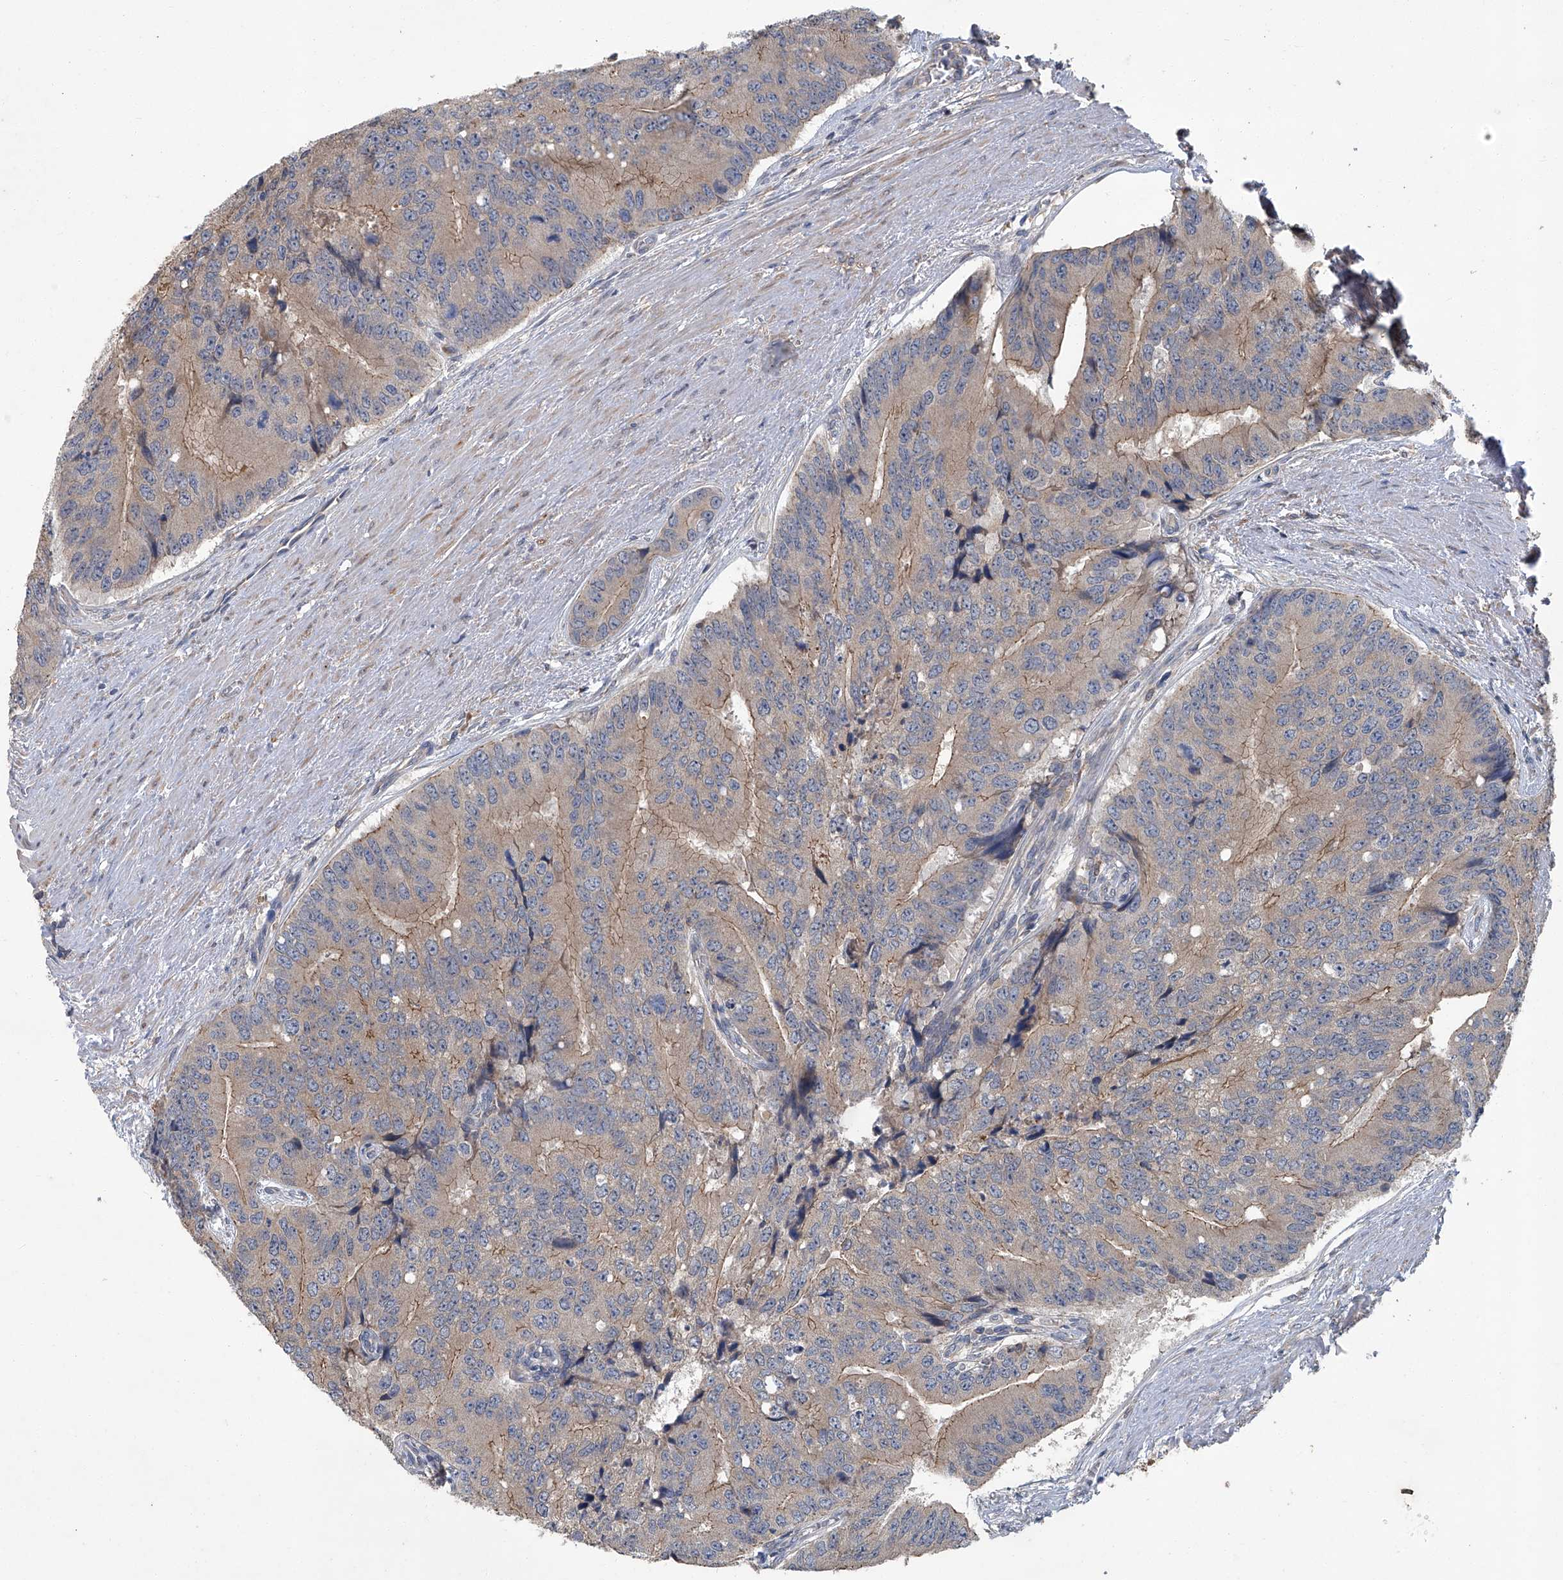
{"staining": {"intensity": "weak", "quantity": ">75%", "location": "cytoplasmic/membranous"}, "tissue": "prostate cancer", "cell_type": "Tumor cells", "image_type": "cancer", "snomed": [{"axis": "morphology", "description": "Adenocarcinoma, High grade"}, {"axis": "topography", "description": "Prostate"}], "caption": "The photomicrograph reveals a brown stain indicating the presence of a protein in the cytoplasmic/membranous of tumor cells in prostate adenocarcinoma (high-grade).", "gene": "ANKRD34A", "patient": {"sex": "male", "age": 70}}